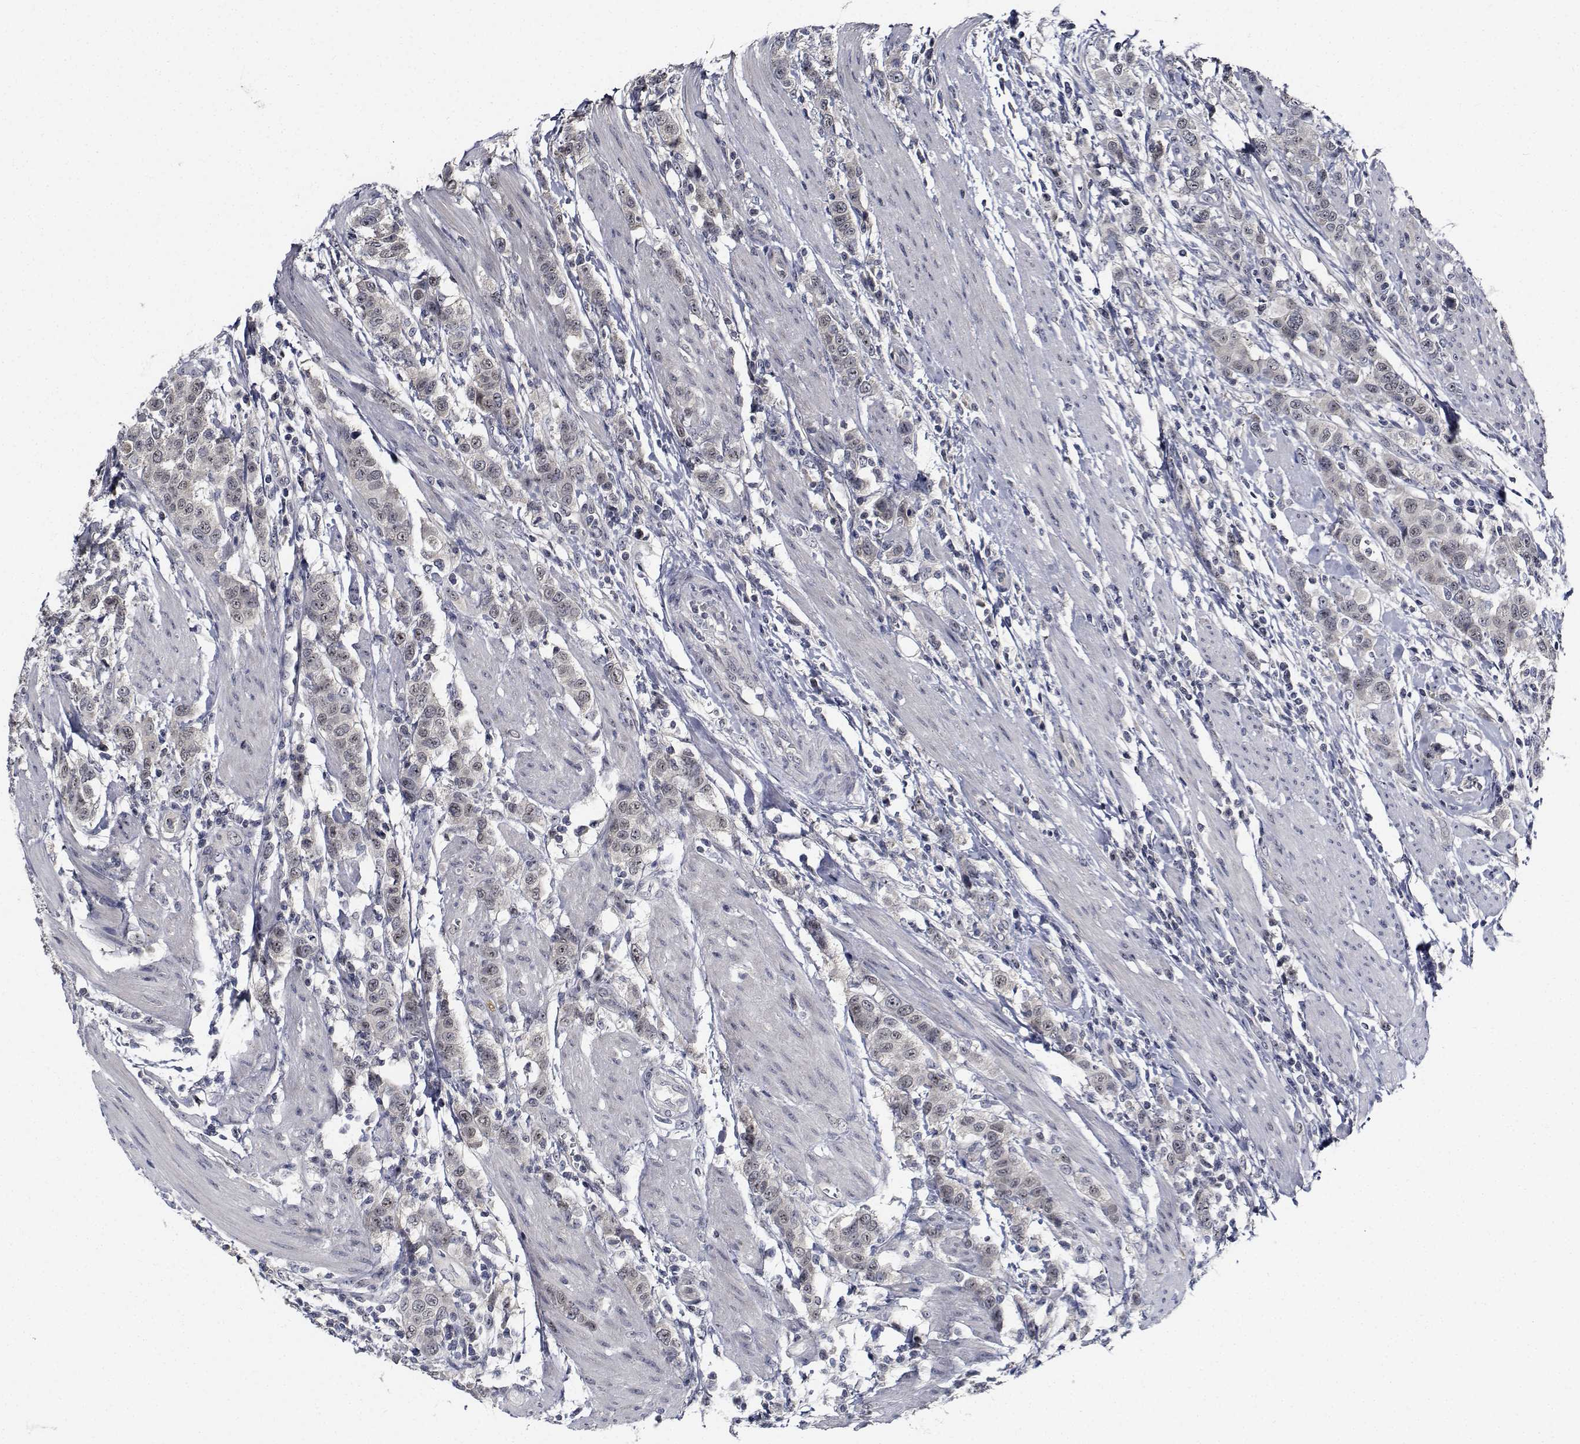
{"staining": {"intensity": "weak", "quantity": "25%-75%", "location": "nuclear"}, "tissue": "urothelial cancer", "cell_type": "Tumor cells", "image_type": "cancer", "snomed": [{"axis": "morphology", "description": "Urothelial carcinoma, High grade"}, {"axis": "topography", "description": "Urinary bladder"}], "caption": "Tumor cells show weak nuclear expression in about 25%-75% of cells in urothelial carcinoma (high-grade).", "gene": "NVL", "patient": {"sex": "female", "age": 58}}